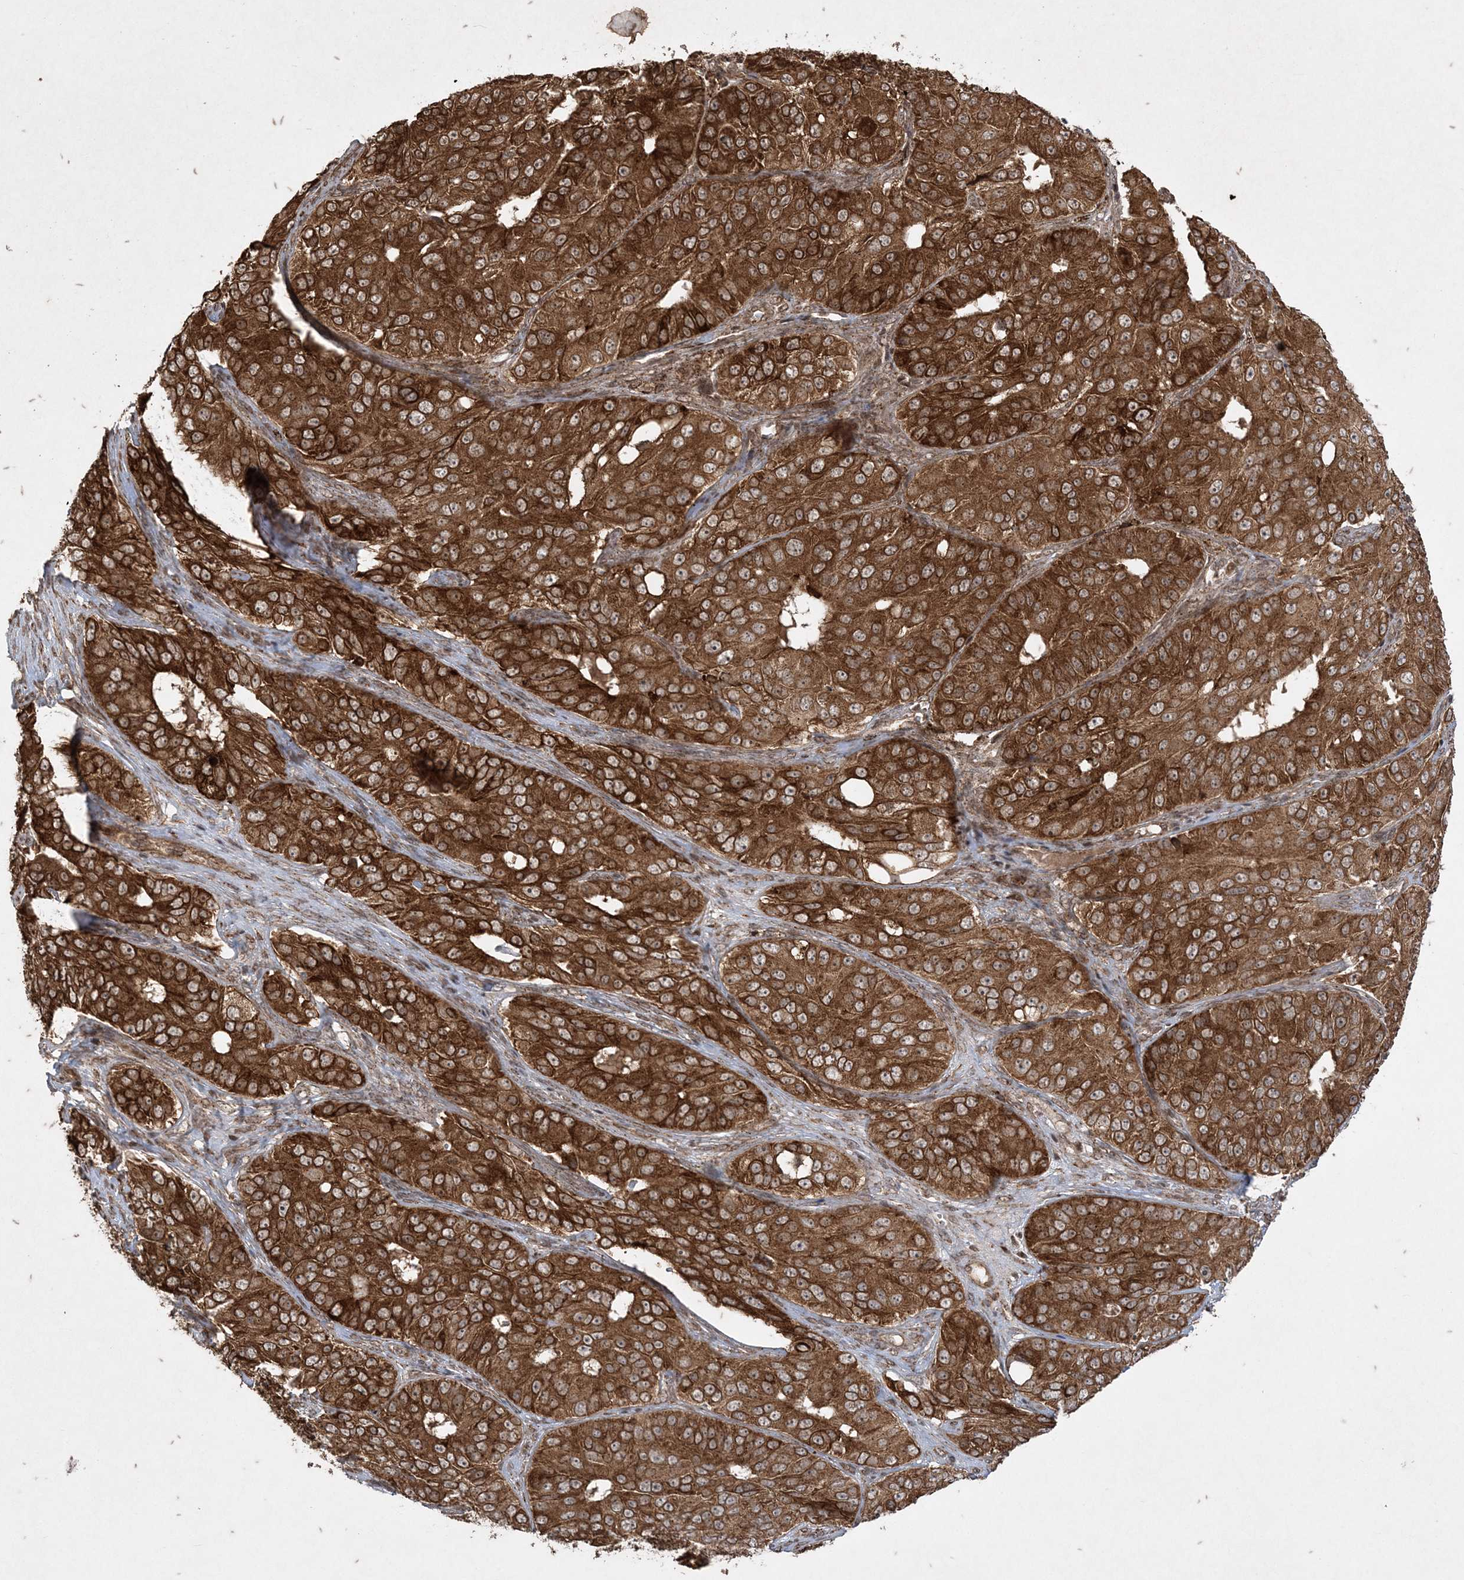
{"staining": {"intensity": "strong", "quantity": ">75%", "location": "cytoplasmic/membranous"}, "tissue": "ovarian cancer", "cell_type": "Tumor cells", "image_type": "cancer", "snomed": [{"axis": "morphology", "description": "Carcinoma, endometroid"}, {"axis": "topography", "description": "Ovary"}], "caption": "Ovarian cancer was stained to show a protein in brown. There is high levels of strong cytoplasmic/membranous staining in approximately >75% of tumor cells.", "gene": "RRAS", "patient": {"sex": "female", "age": 51}}